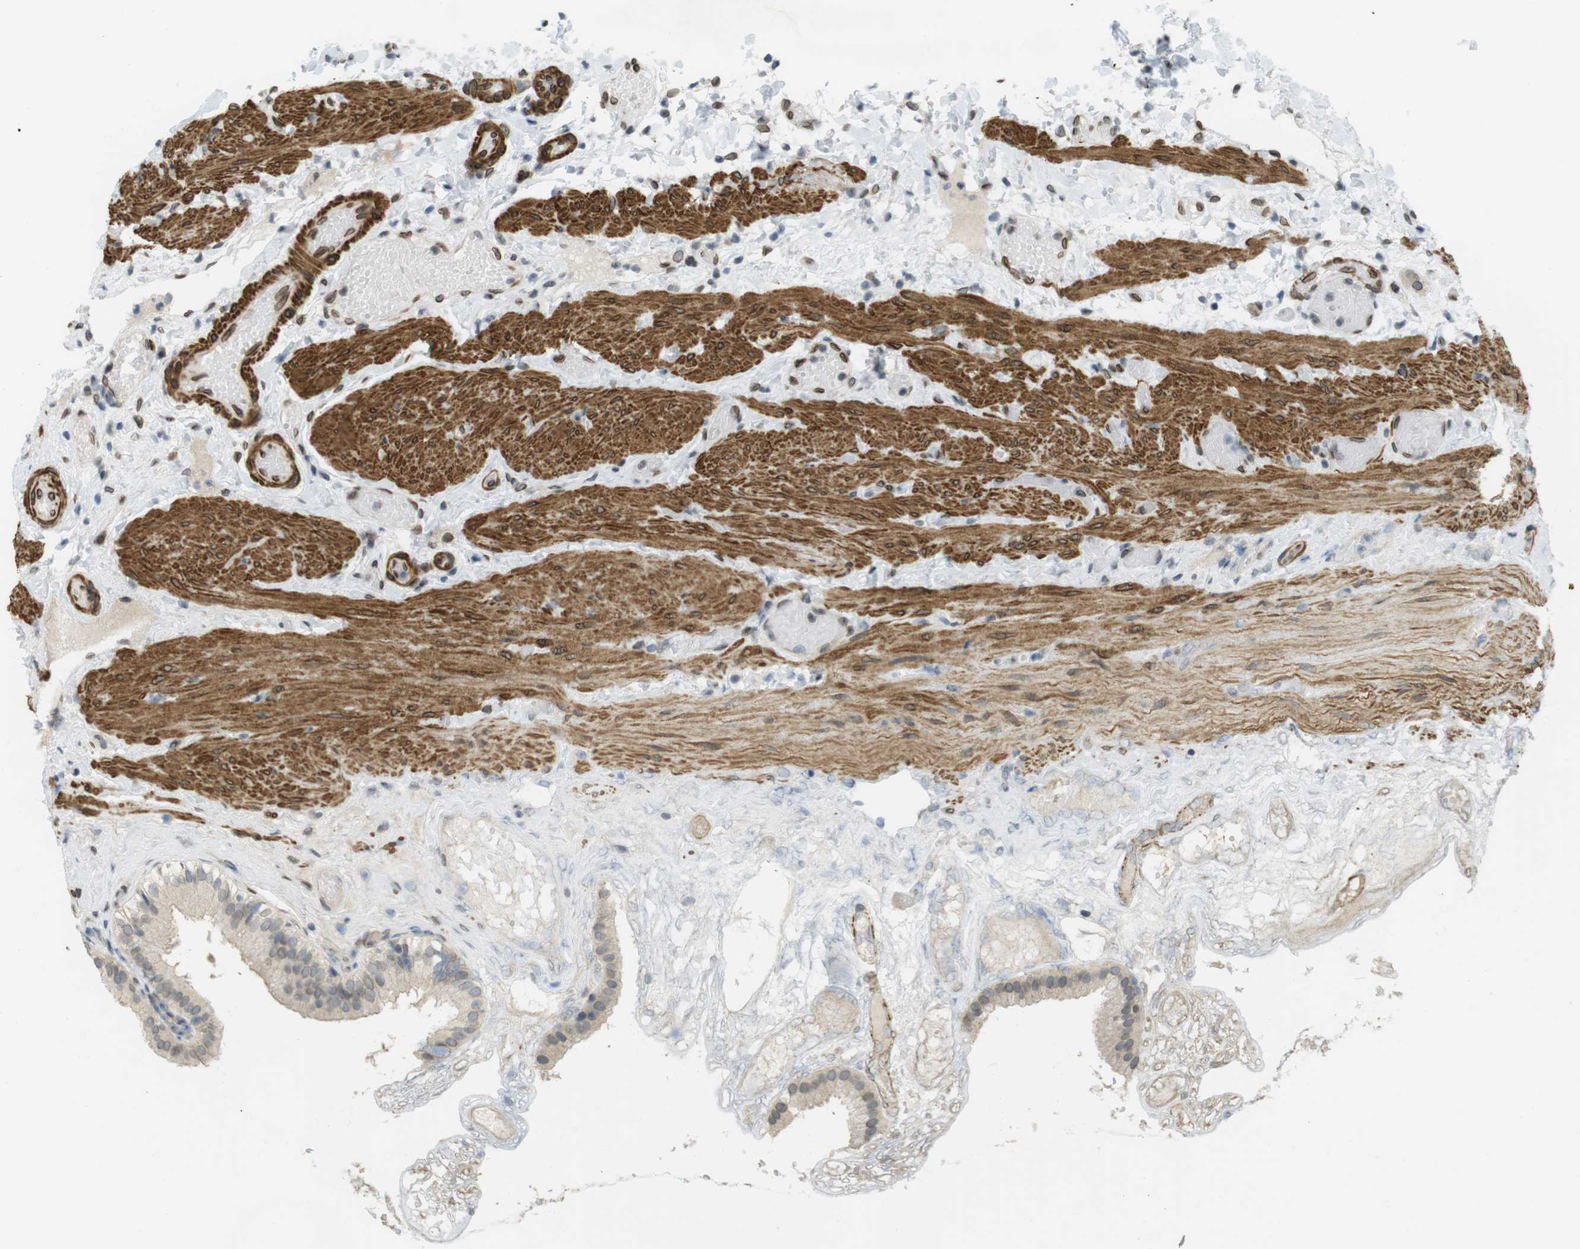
{"staining": {"intensity": "negative", "quantity": "none", "location": "none"}, "tissue": "gallbladder", "cell_type": "Glandular cells", "image_type": "normal", "snomed": [{"axis": "morphology", "description": "Normal tissue, NOS"}, {"axis": "topography", "description": "Gallbladder"}], "caption": "IHC of normal gallbladder exhibits no staining in glandular cells.", "gene": "ARL6IP6", "patient": {"sex": "female", "age": 26}}